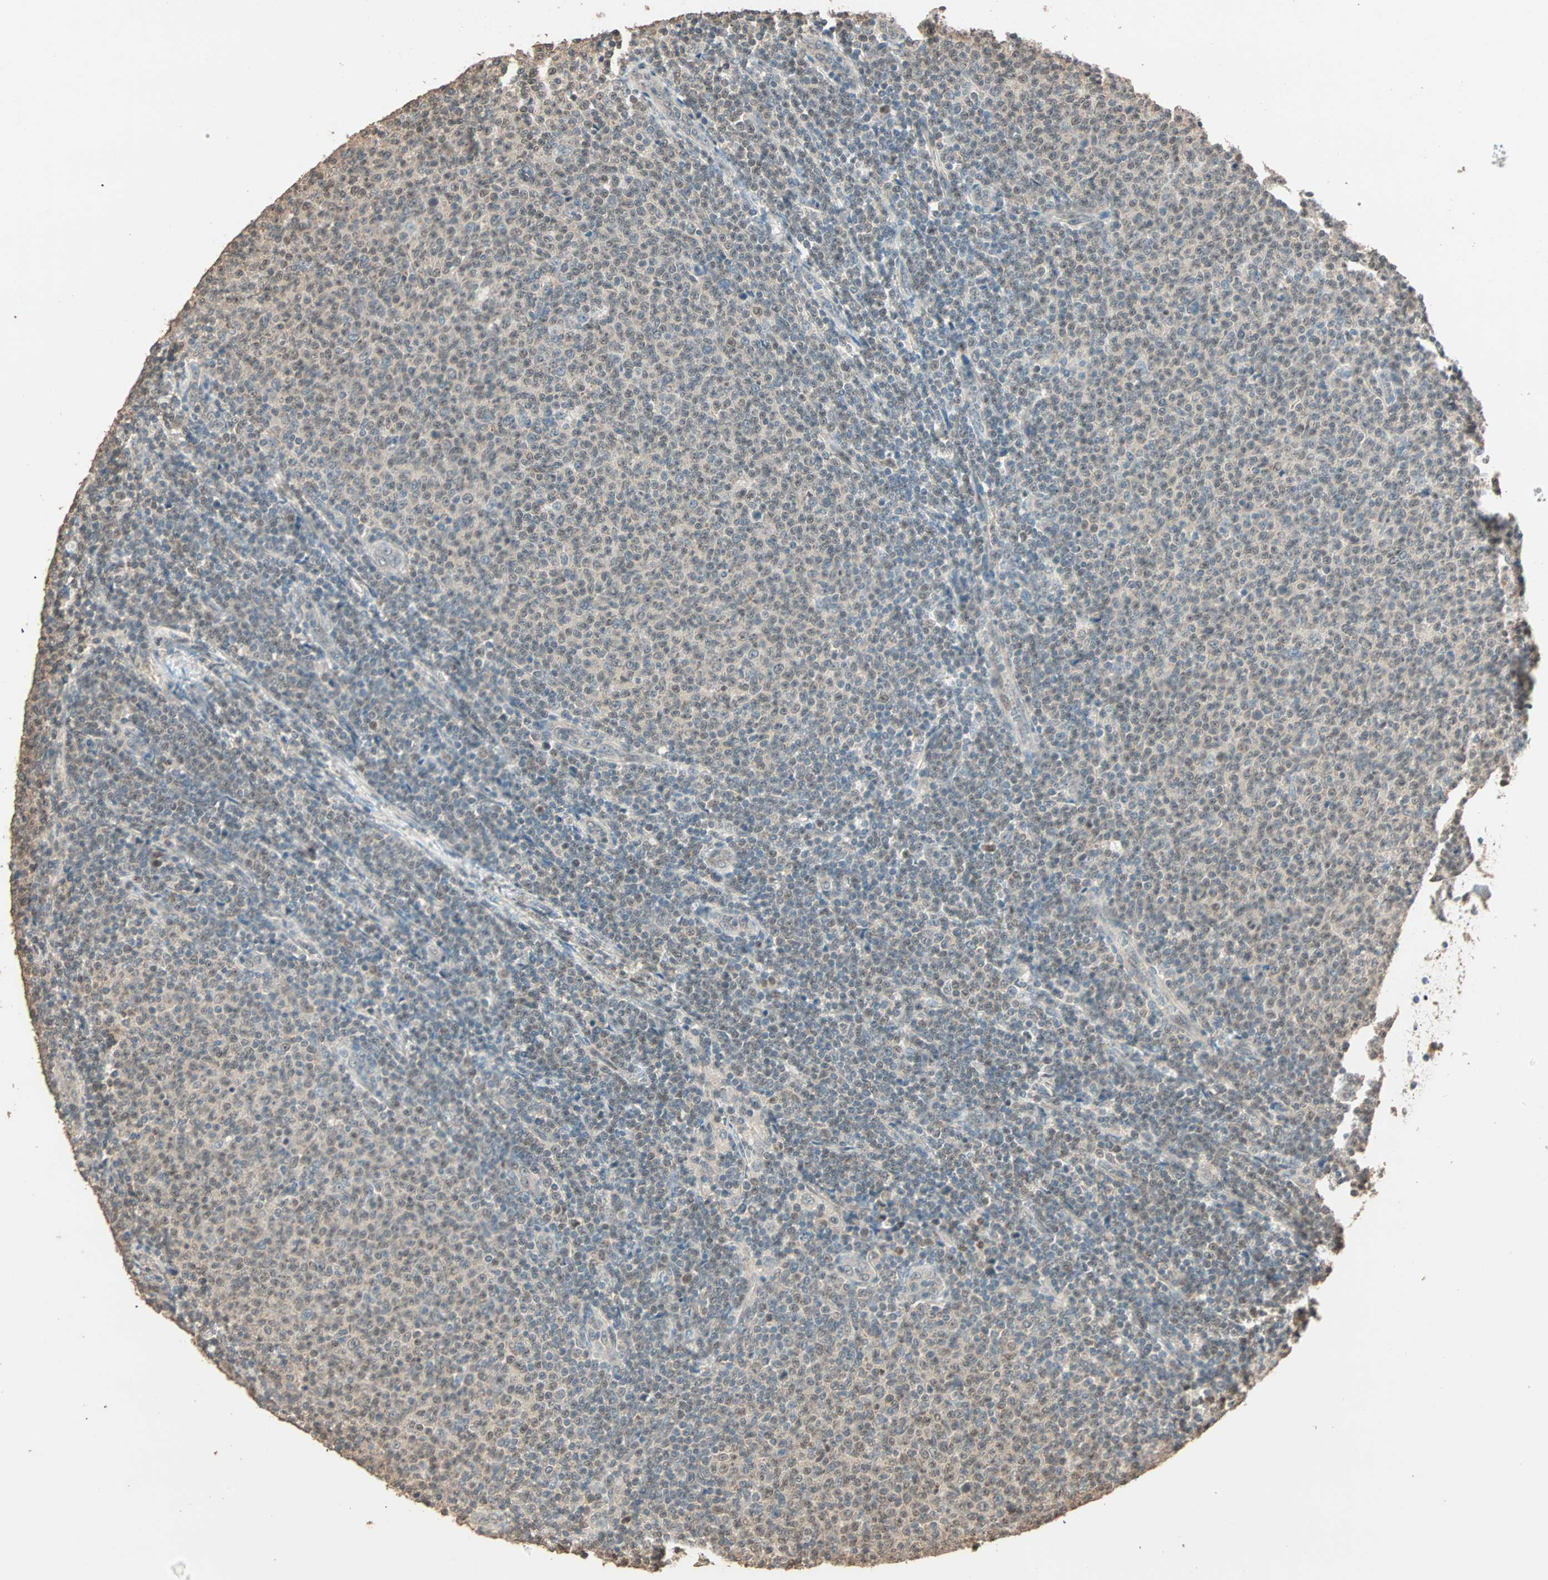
{"staining": {"intensity": "weak", "quantity": "25%-75%", "location": "cytoplasmic/membranous,nuclear"}, "tissue": "lymphoma", "cell_type": "Tumor cells", "image_type": "cancer", "snomed": [{"axis": "morphology", "description": "Malignant lymphoma, non-Hodgkin's type, Low grade"}, {"axis": "topography", "description": "Lymph node"}], "caption": "A photomicrograph of human lymphoma stained for a protein exhibits weak cytoplasmic/membranous and nuclear brown staining in tumor cells.", "gene": "ZBTB33", "patient": {"sex": "male", "age": 66}}